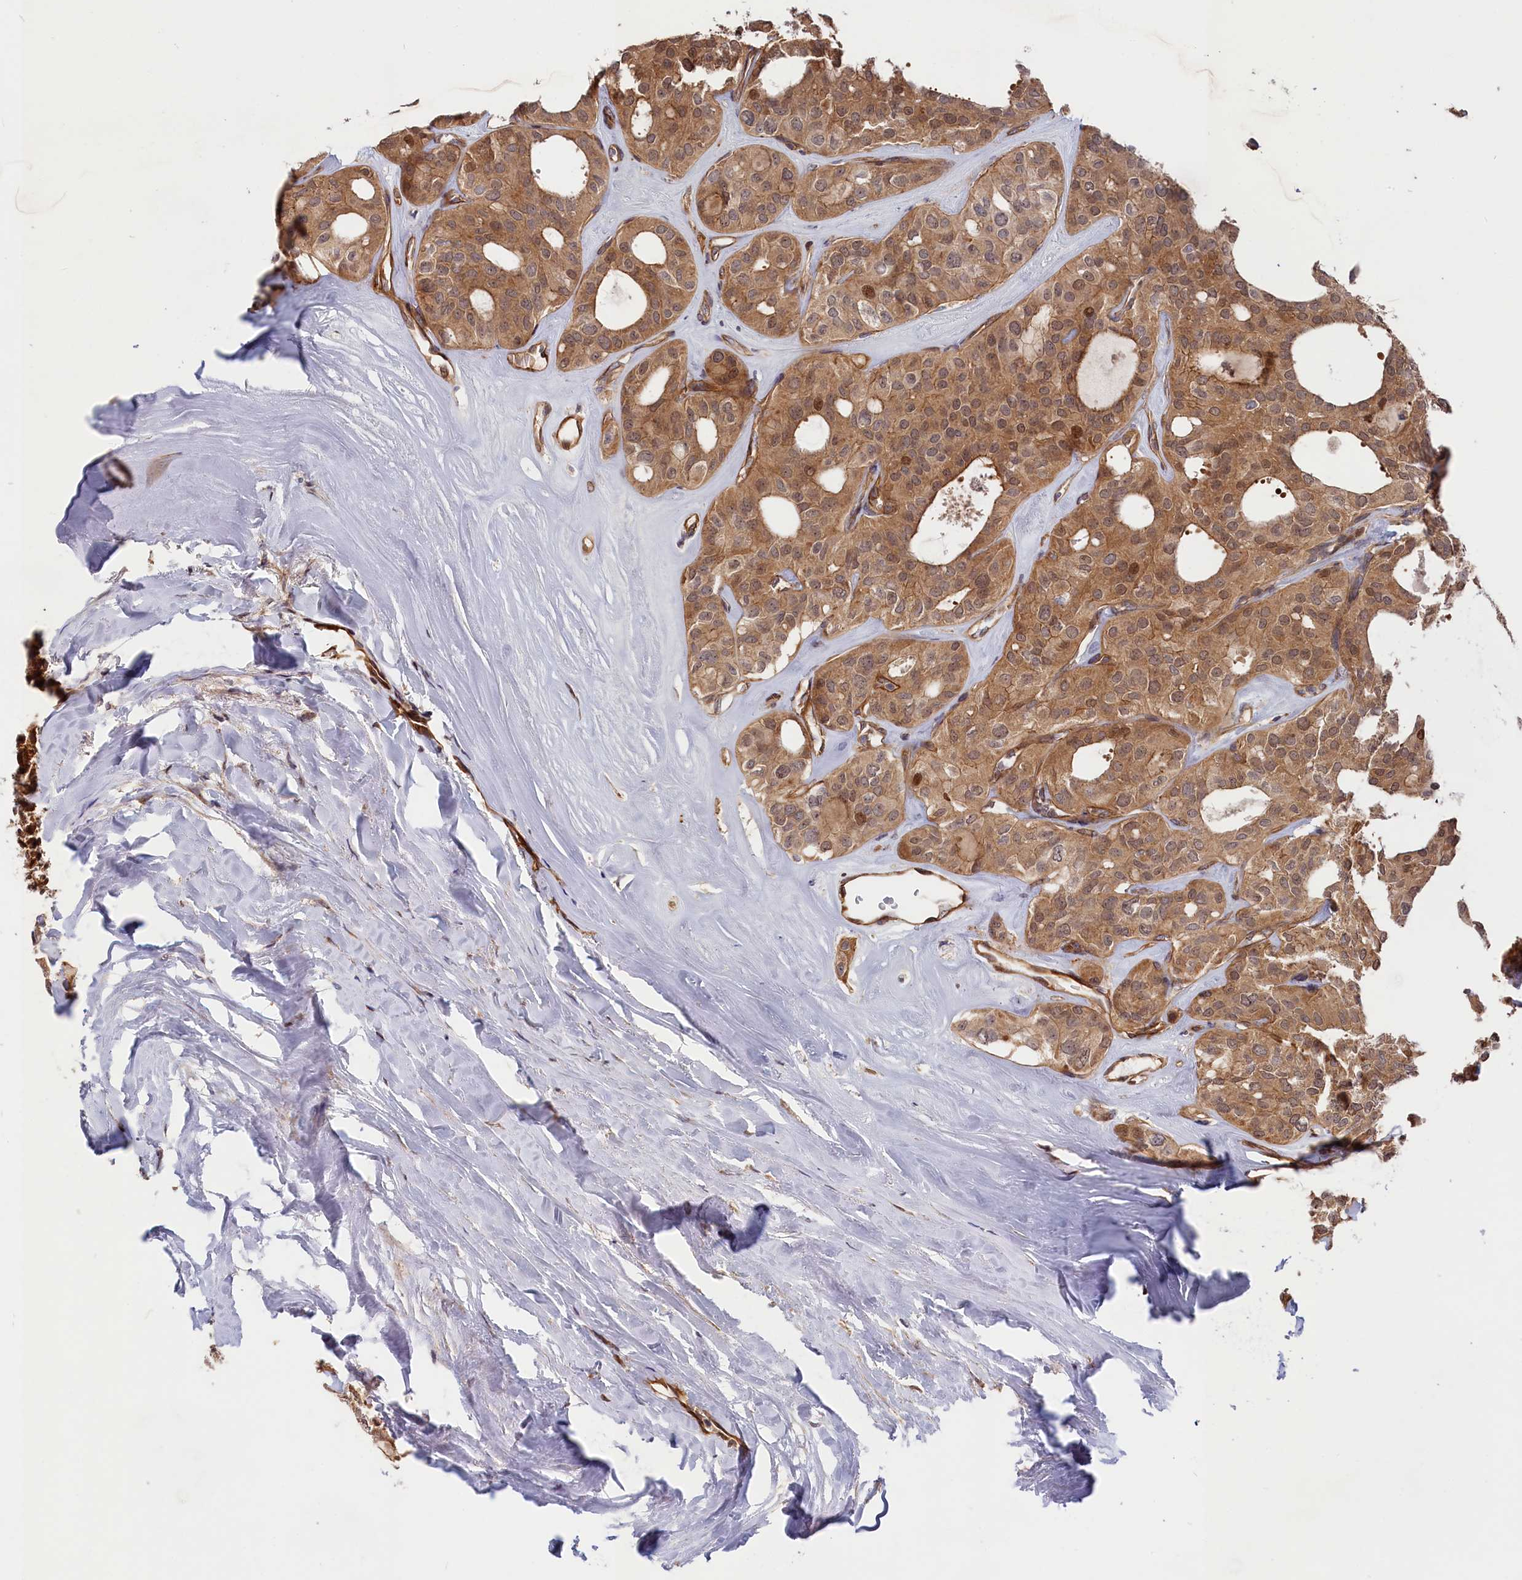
{"staining": {"intensity": "moderate", "quantity": ">75%", "location": "cytoplasmic/membranous,nuclear"}, "tissue": "thyroid cancer", "cell_type": "Tumor cells", "image_type": "cancer", "snomed": [{"axis": "morphology", "description": "Follicular adenoma carcinoma, NOS"}, {"axis": "topography", "description": "Thyroid gland"}], "caption": "A photomicrograph showing moderate cytoplasmic/membranous and nuclear positivity in approximately >75% of tumor cells in follicular adenoma carcinoma (thyroid), as visualized by brown immunohistochemical staining.", "gene": "CEP44", "patient": {"sex": "male", "age": 75}}